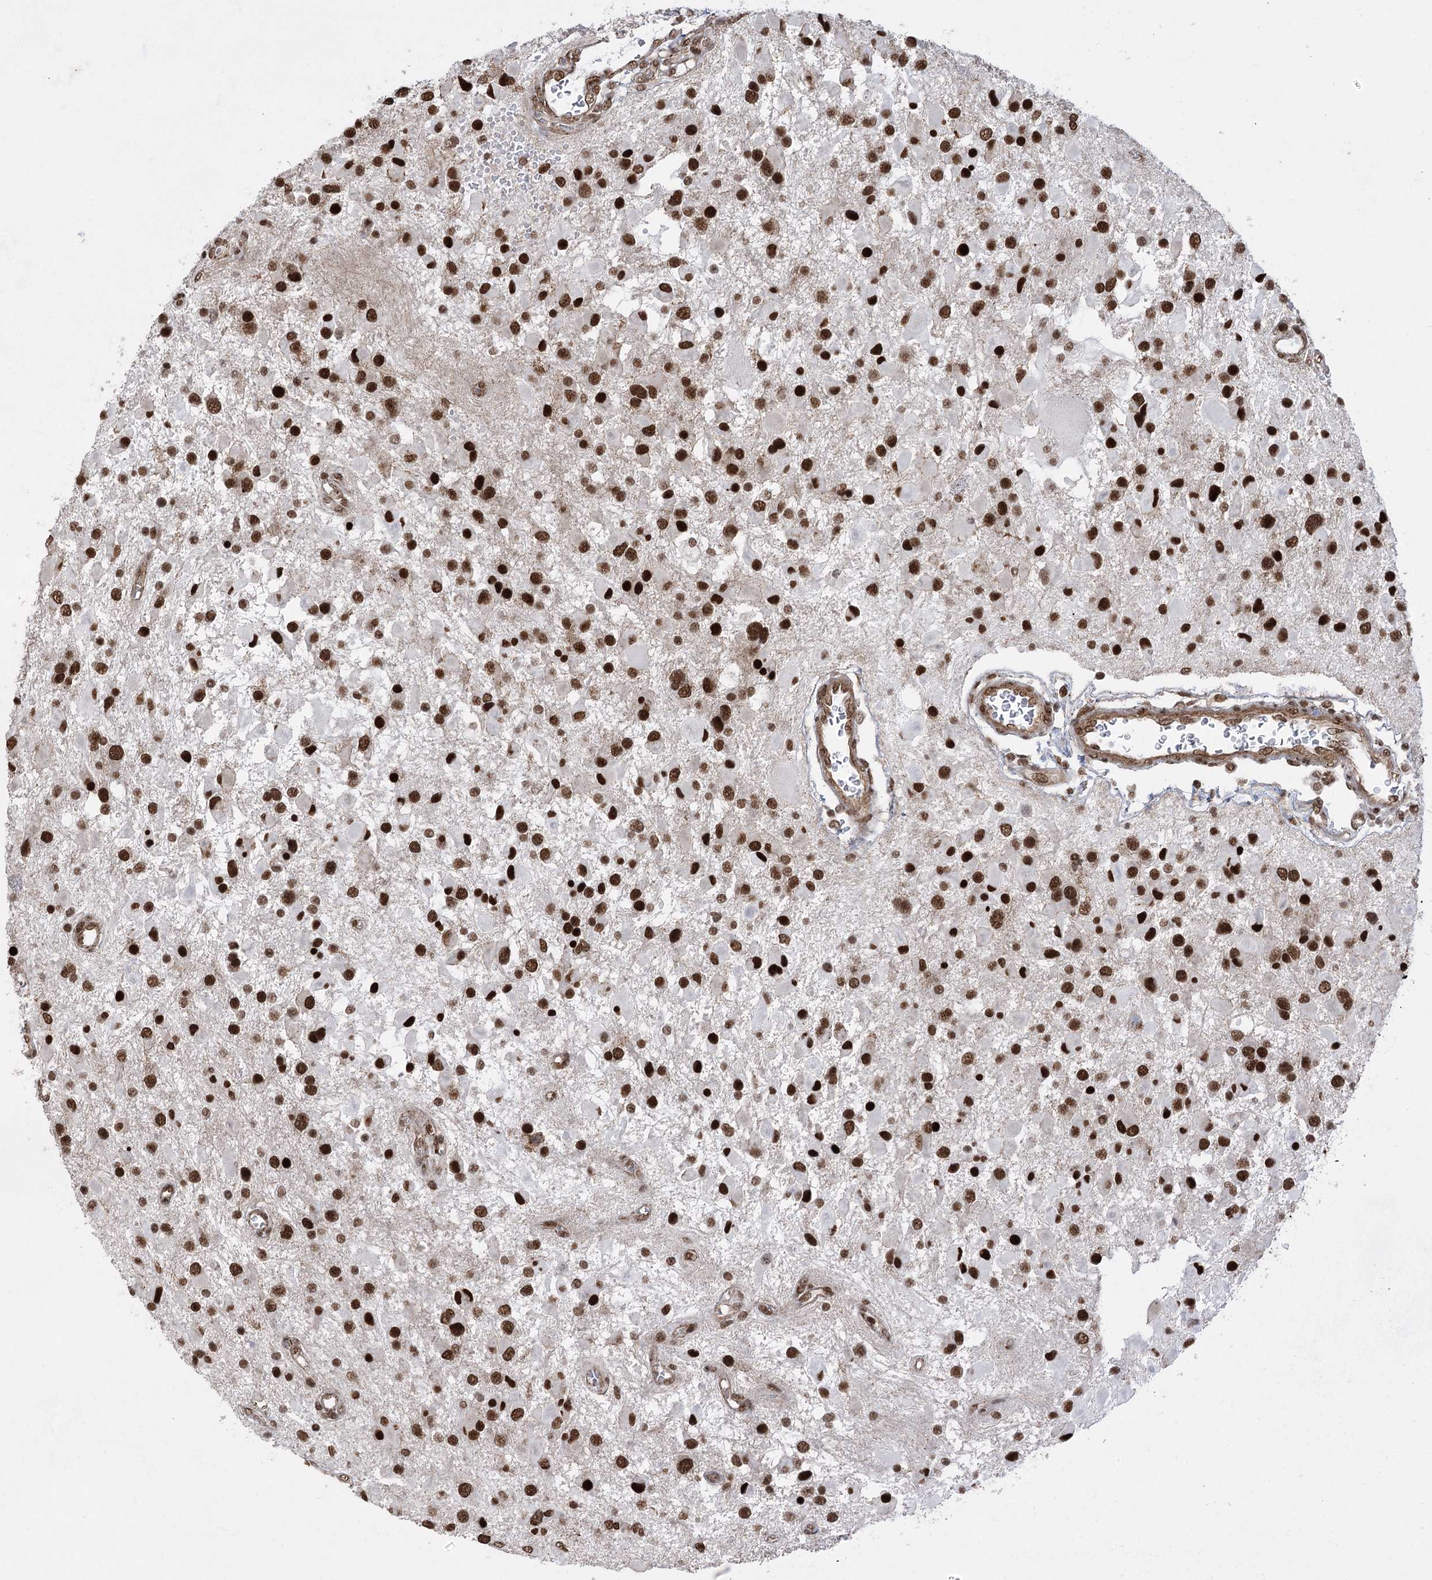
{"staining": {"intensity": "strong", "quantity": ">75%", "location": "nuclear"}, "tissue": "glioma", "cell_type": "Tumor cells", "image_type": "cancer", "snomed": [{"axis": "morphology", "description": "Glioma, malignant, High grade"}, {"axis": "topography", "description": "Brain"}], "caption": "Brown immunohistochemical staining in human glioma reveals strong nuclear staining in approximately >75% of tumor cells.", "gene": "ZCCHC8", "patient": {"sex": "male", "age": 53}}